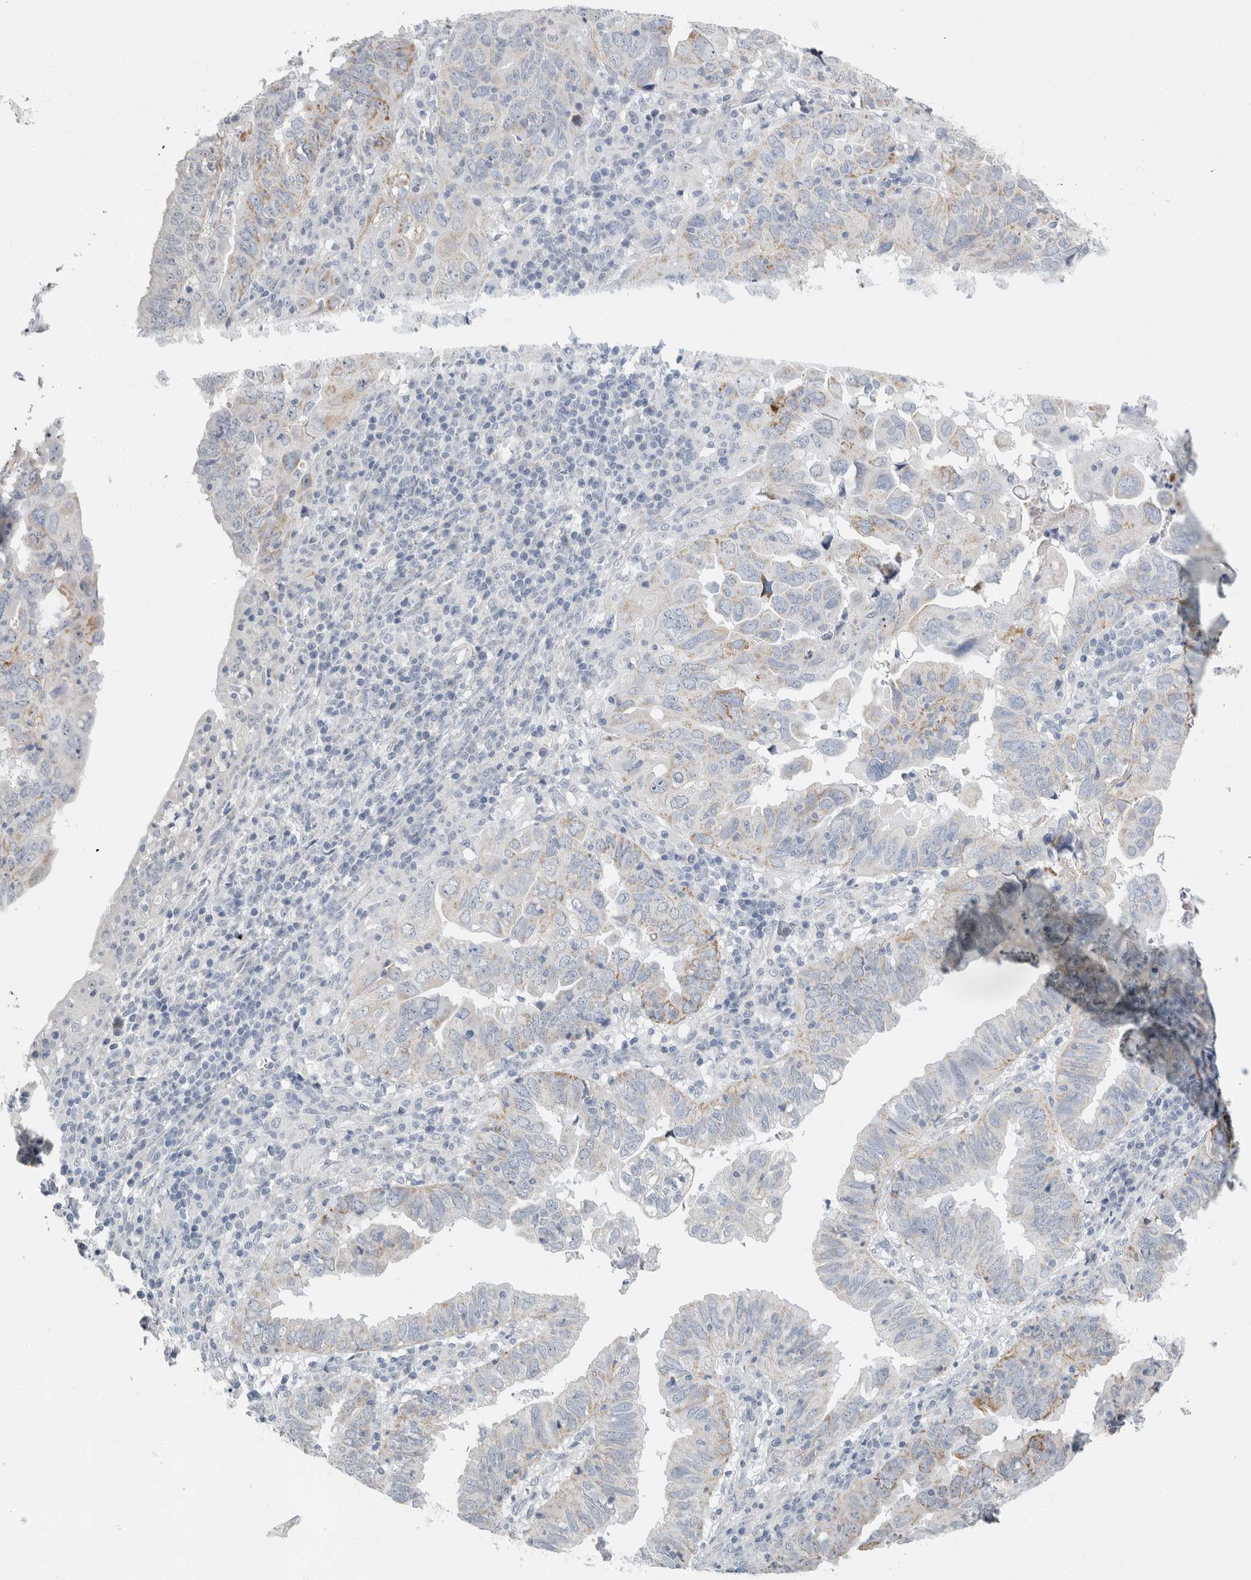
{"staining": {"intensity": "moderate", "quantity": "<25%", "location": "cytoplasmic/membranous"}, "tissue": "endometrial cancer", "cell_type": "Tumor cells", "image_type": "cancer", "snomed": [{"axis": "morphology", "description": "Adenocarcinoma, NOS"}, {"axis": "topography", "description": "Uterus"}], "caption": "This image displays immunohistochemistry (IHC) staining of endometrial cancer (adenocarcinoma), with low moderate cytoplasmic/membranous expression in approximately <25% of tumor cells.", "gene": "FXYD7", "patient": {"sex": "female", "age": 77}}